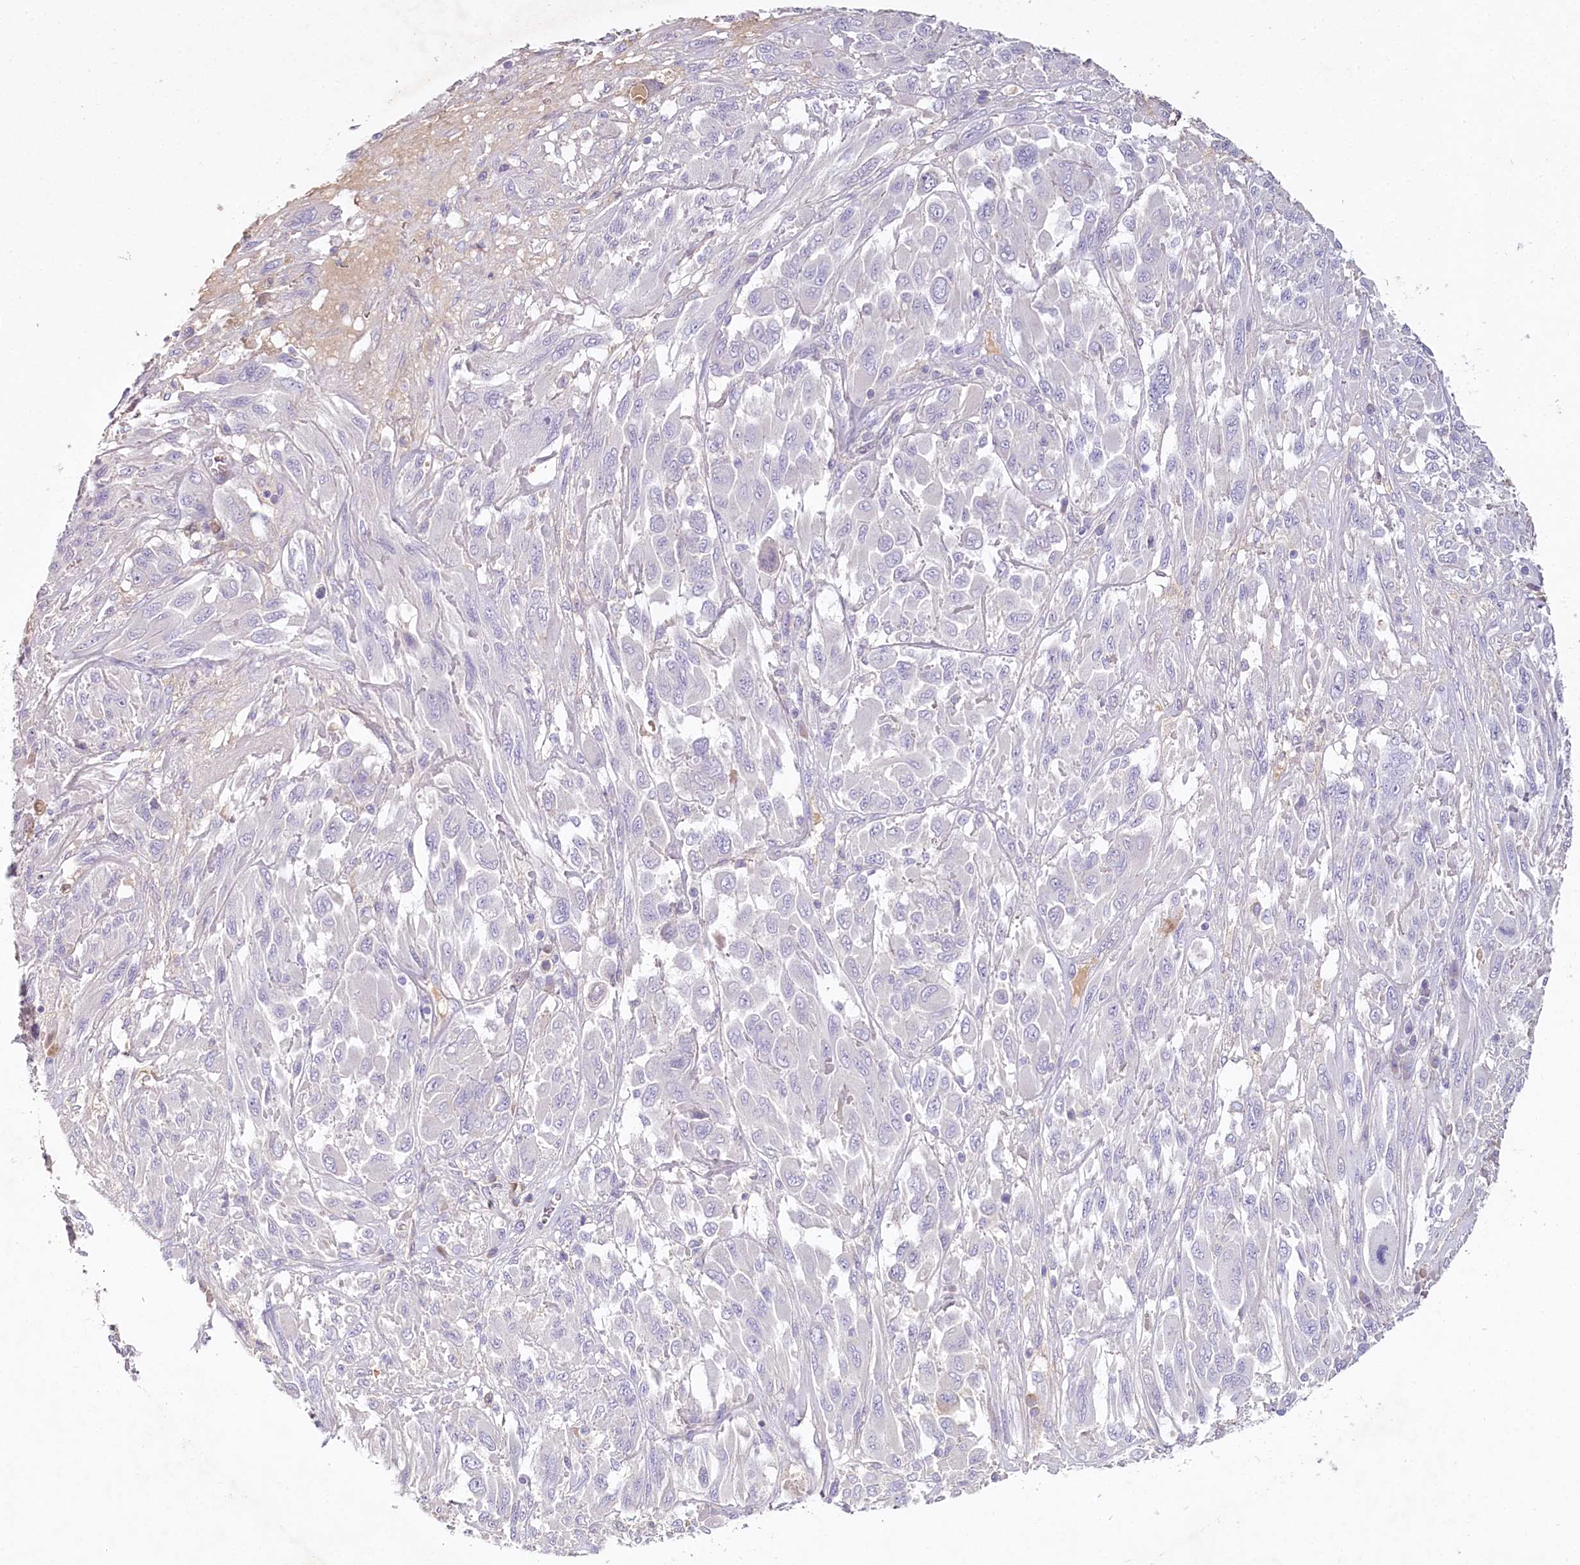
{"staining": {"intensity": "negative", "quantity": "none", "location": "none"}, "tissue": "melanoma", "cell_type": "Tumor cells", "image_type": "cancer", "snomed": [{"axis": "morphology", "description": "Malignant melanoma, NOS"}, {"axis": "topography", "description": "Skin"}], "caption": "This is an immunohistochemistry (IHC) photomicrograph of melanoma. There is no staining in tumor cells.", "gene": "HPD", "patient": {"sex": "female", "age": 91}}